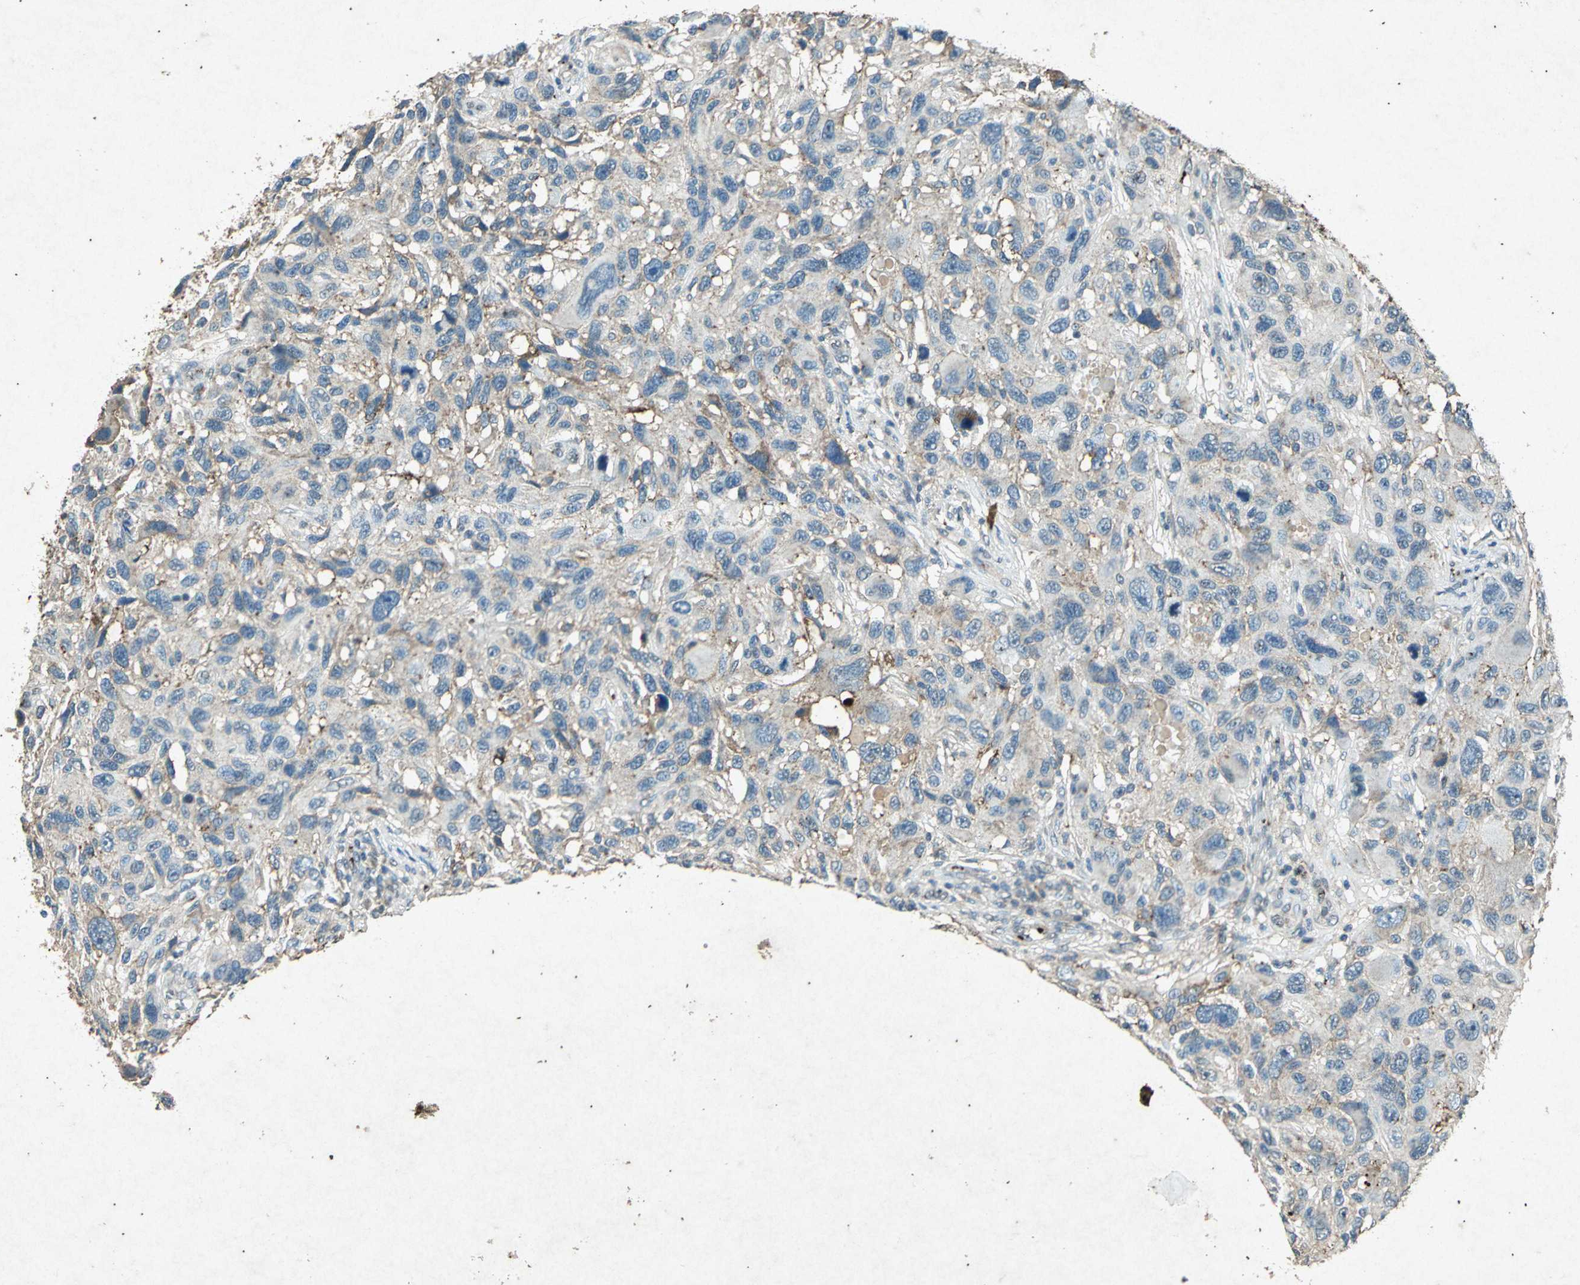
{"staining": {"intensity": "weak", "quantity": "<25%", "location": "cytoplasmic/membranous"}, "tissue": "melanoma", "cell_type": "Tumor cells", "image_type": "cancer", "snomed": [{"axis": "morphology", "description": "Malignant melanoma, NOS"}, {"axis": "topography", "description": "Skin"}], "caption": "Immunohistochemistry (IHC) histopathology image of human malignant melanoma stained for a protein (brown), which shows no staining in tumor cells.", "gene": "PSEN1", "patient": {"sex": "male", "age": 53}}